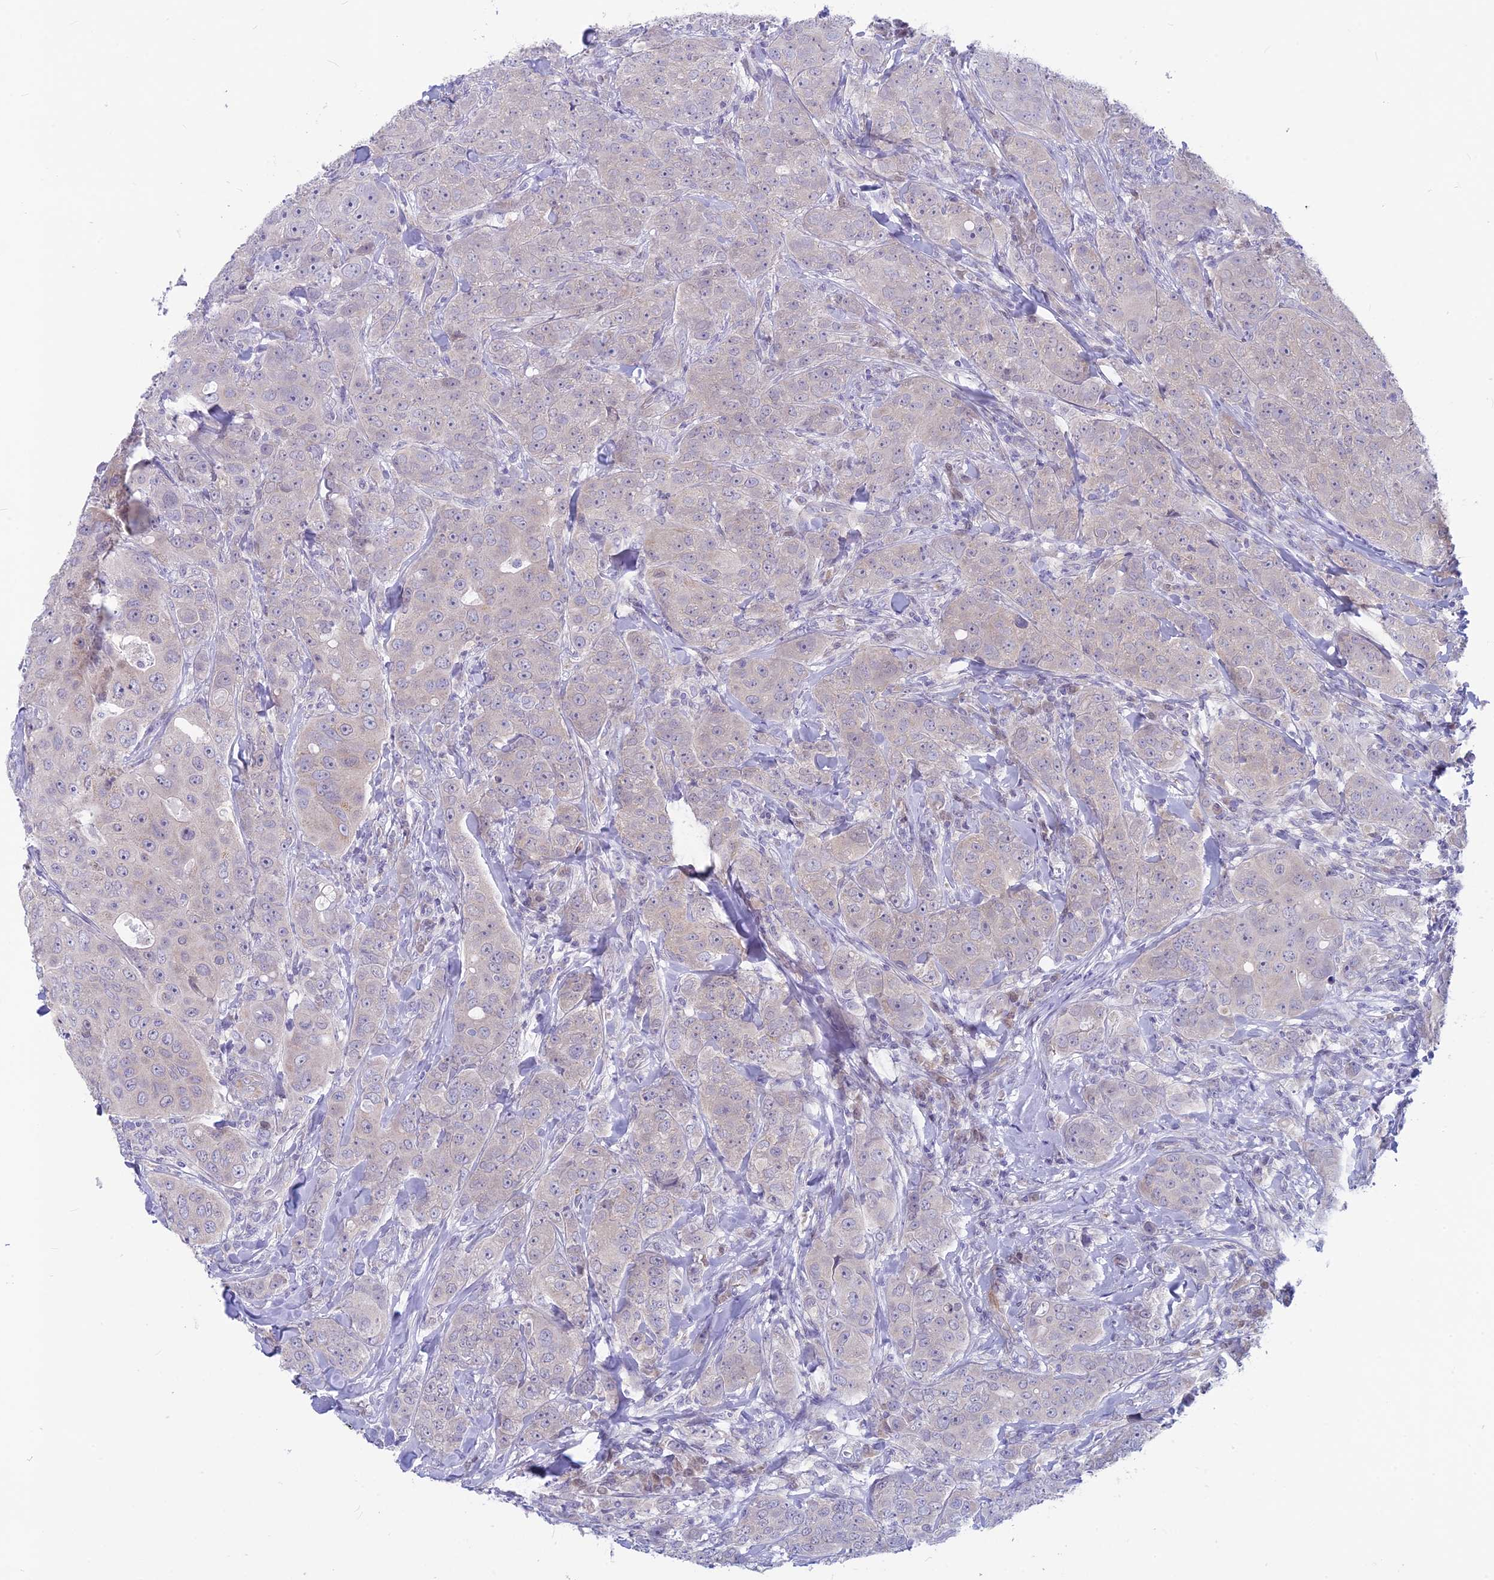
{"staining": {"intensity": "negative", "quantity": "none", "location": "none"}, "tissue": "breast cancer", "cell_type": "Tumor cells", "image_type": "cancer", "snomed": [{"axis": "morphology", "description": "Duct carcinoma"}, {"axis": "topography", "description": "Breast"}], "caption": "Intraductal carcinoma (breast) stained for a protein using IHC shows no staining tumor cells.", "gene": "SNTN", "patient": {"sex": "female", "age": 43}}